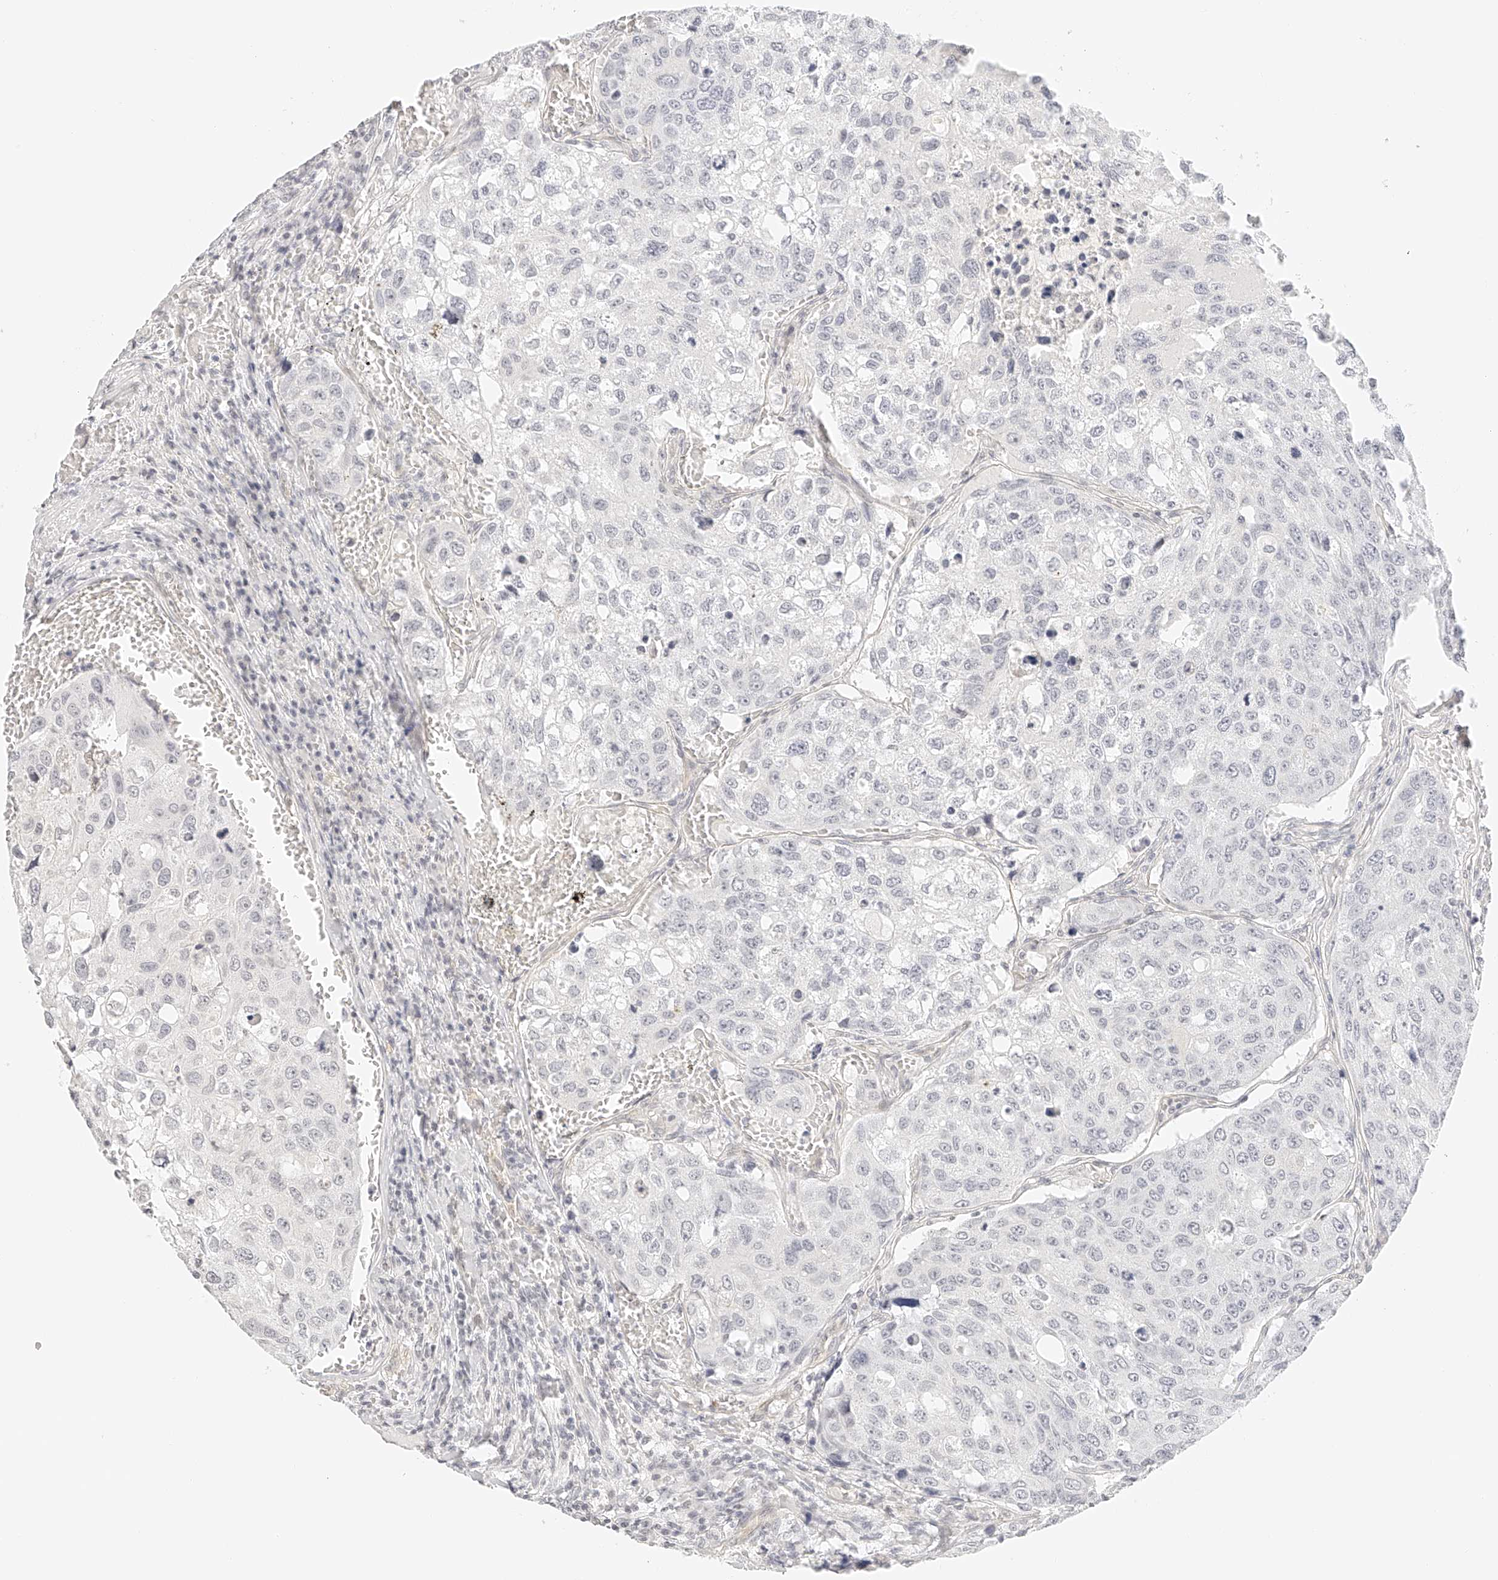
{"staining": {"intensity": "negative", "quantity": "none", "location": "none"}, "tissue": "urothelial cancer", "cell_type": "Tumor cells", "image_type": "cancer", "snomed": [{"axis": "morphology", "description": "Urothelial carcinoma, High grade"}, {"axis": "topography", "description": "Lymph node"}, {"axis": "topography", "description": "Urinary bladder"}], "caption": "Immunohistochemistry (IHC) of urothelial cancer demonstrates no expression in tumor cells.", "gene": "ZFP69", "patient": {"sex": "male", "age": 51}}